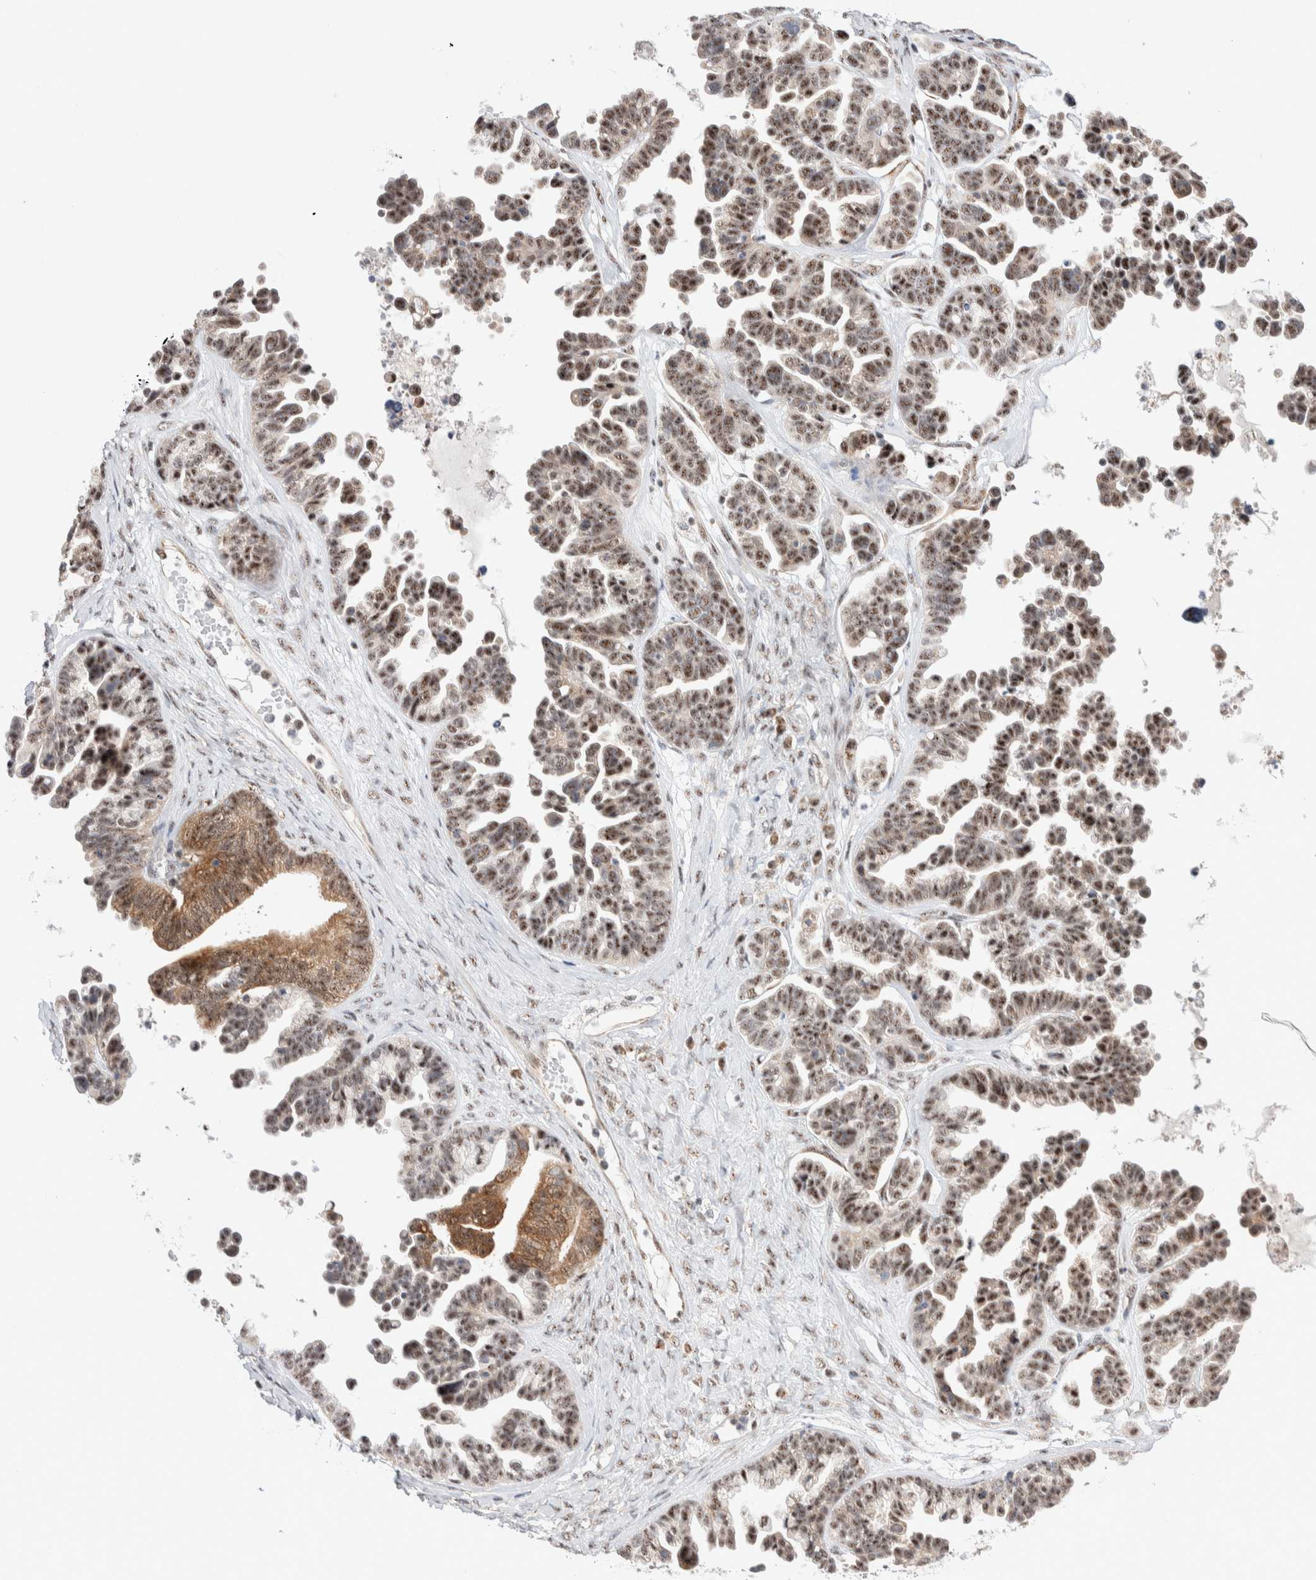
{"staining": {"intensity": "moderate", "quantity": ">75%", "location": "nuclear"}, "tissue": "ovarian cancer", "cell_type": "Tumor cells", "image_type": "cancer", "snomed": [{"axis": "morphology", "description": "Cystadenocarcinoma, serous, NOS"}, {"axis": "topography", "description": "Ovary"}], "caption": "This histopathology image shows ovarian cancer stained with IHC to label a protein in brown. The nuclear of tumor cells show moderate positivity for the protein. Nuclei are counter-stained blue.", "gene": "ZNF695", "patient": {"sex": "female", "age": 56}}